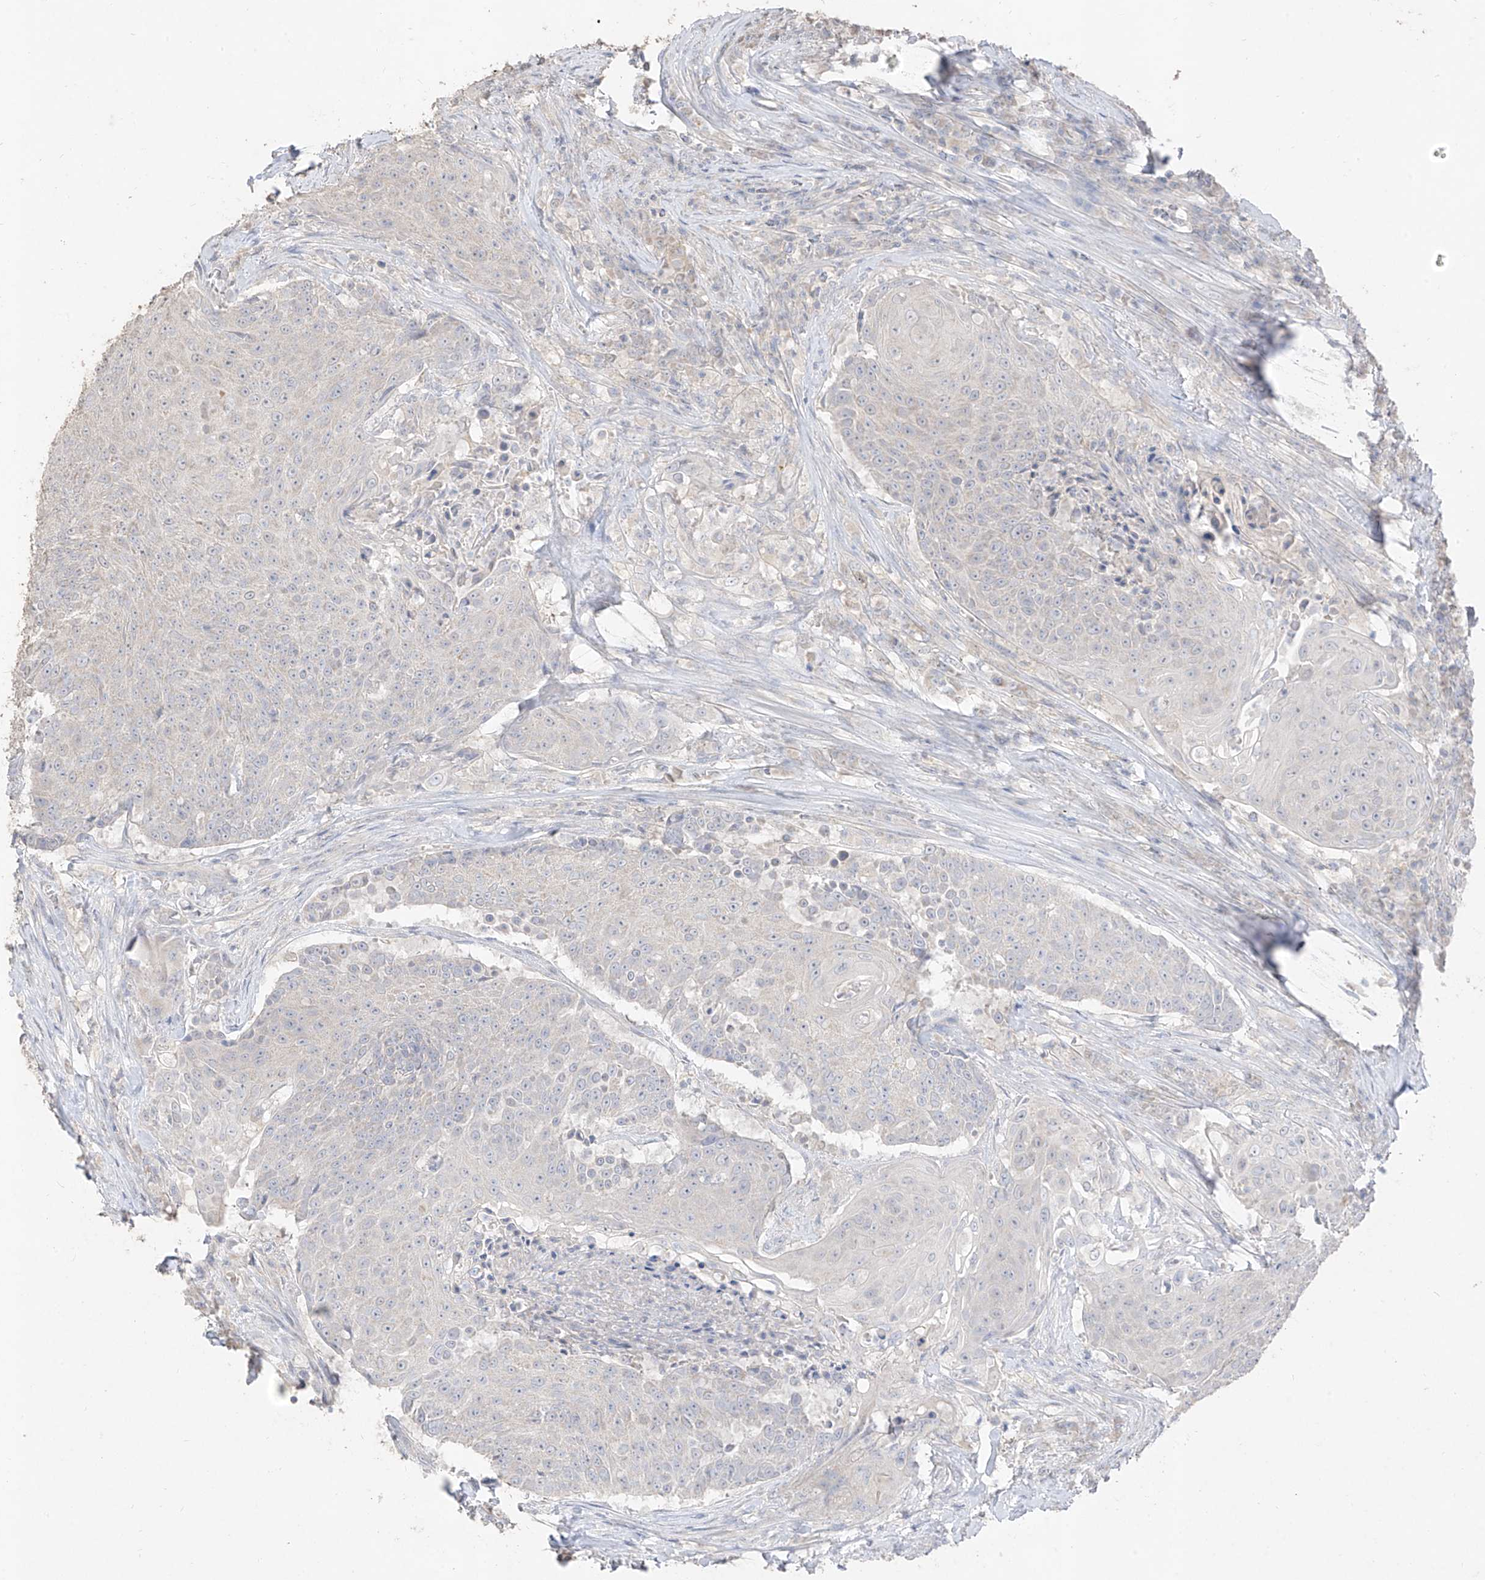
{"staining": {"intensity": "negative", "quantity": "none", "location": "none"}, "tissue": "urothelial cancer", "cell_type": "Tumor cells", "image_type": "cancer", "snomed": [{"axis": "morphology", "description": "Urothelial carcinoma, High grade"}, {"axis": "topography", "description": "Urinary bladder"}], "caption": "Photomicrograph shows no significant protein expression in tumor cells of urothelial cancer.", "gene": "ZZEF1", "patient": {"sex": "female", "age": 63}}